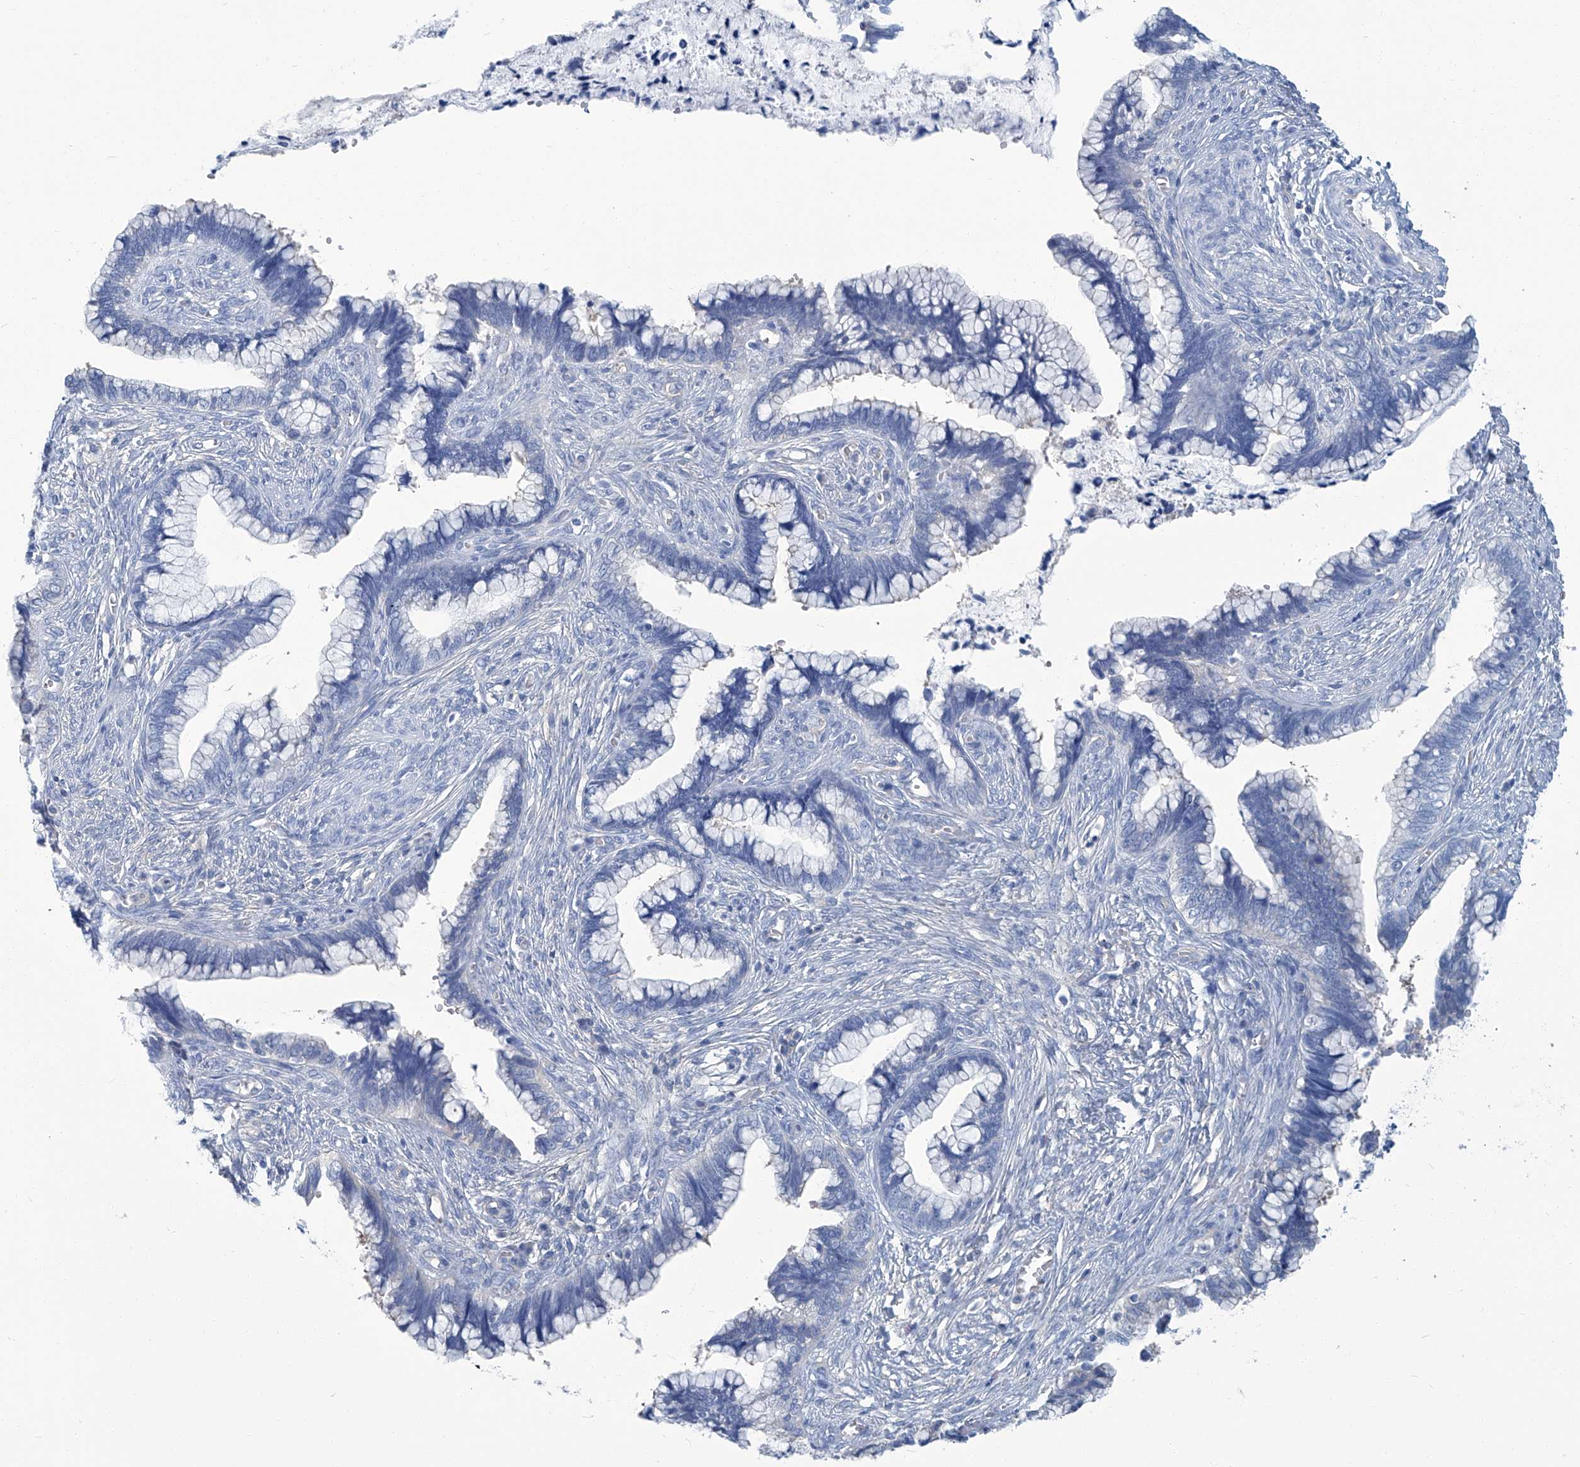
{"staining": {"intensity": "negative", "quantity": "none", "location": "none"}, "tissue": "cervical cancer", "cell_type": "Tumor cells", "image_type": "cancer", "snomed": [{"axis": "morphology", "description": "Adenocarcinoma, NOS"}, {"axis": "topography", "description": "Cervix"}], "caption": "Immunohistochemistry of cervical cancer exhibits no positivity in tumor cells.", "gene": "PFKL", "patient": {"sex": "female", "age": 44}}